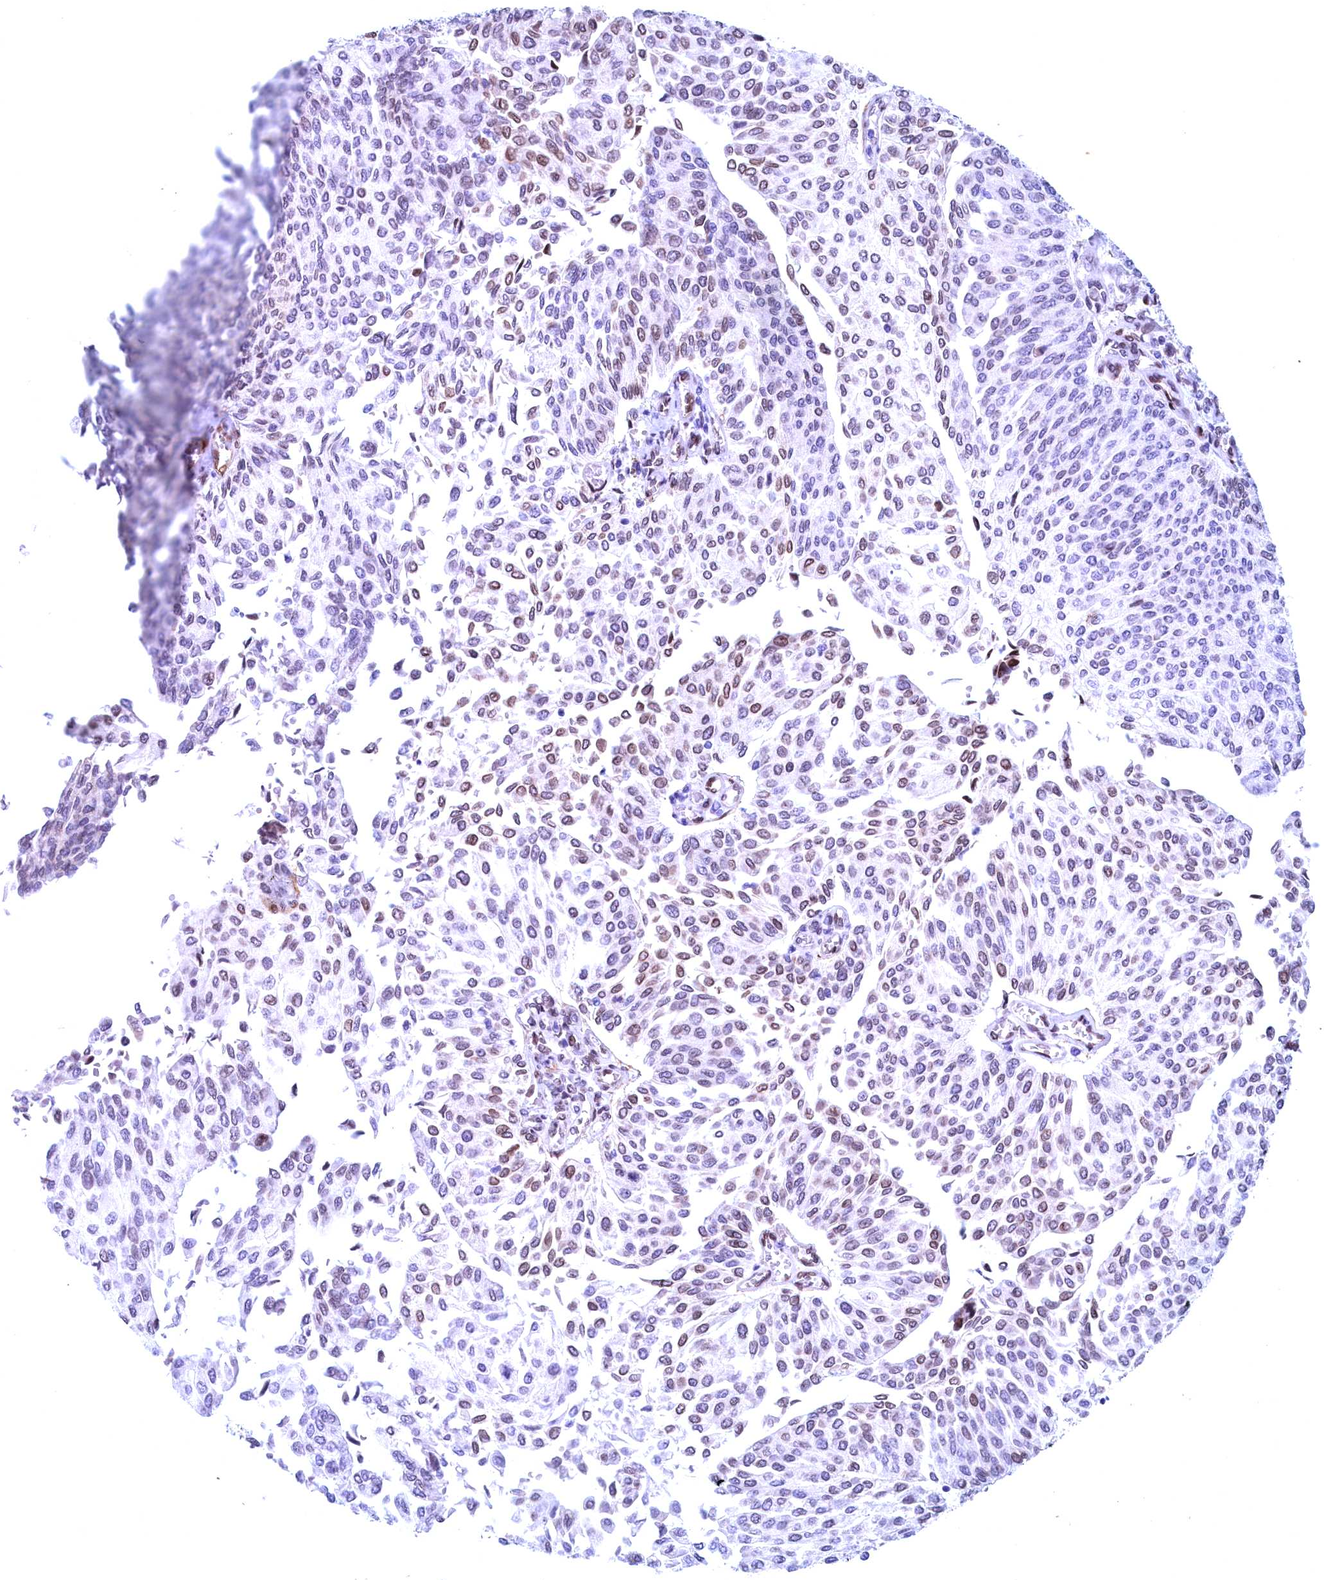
{"staining": {"intensity": "moderate", "quantity": "25%-75%", "location": "nuclear"}, "tissue": "urothelial cancer", "cell_type": "Tumor cells", "image_type": "cancer", "snomed": [{"axis": "morphology", "description": "Urothelial carcinoma, High grade"}, {"axis": "topography", "description": "Urinary bladder"}], "caption": "Urothelial carcinoma (high-grade) was stained to show a protein in brown. There is medium levels of moderate nuclear staining in about 25%-75% of tumor cells. Nuclei are stained in blue.", "gene": "GPSM1", "patient": {"sex": "female", "age": 79}}